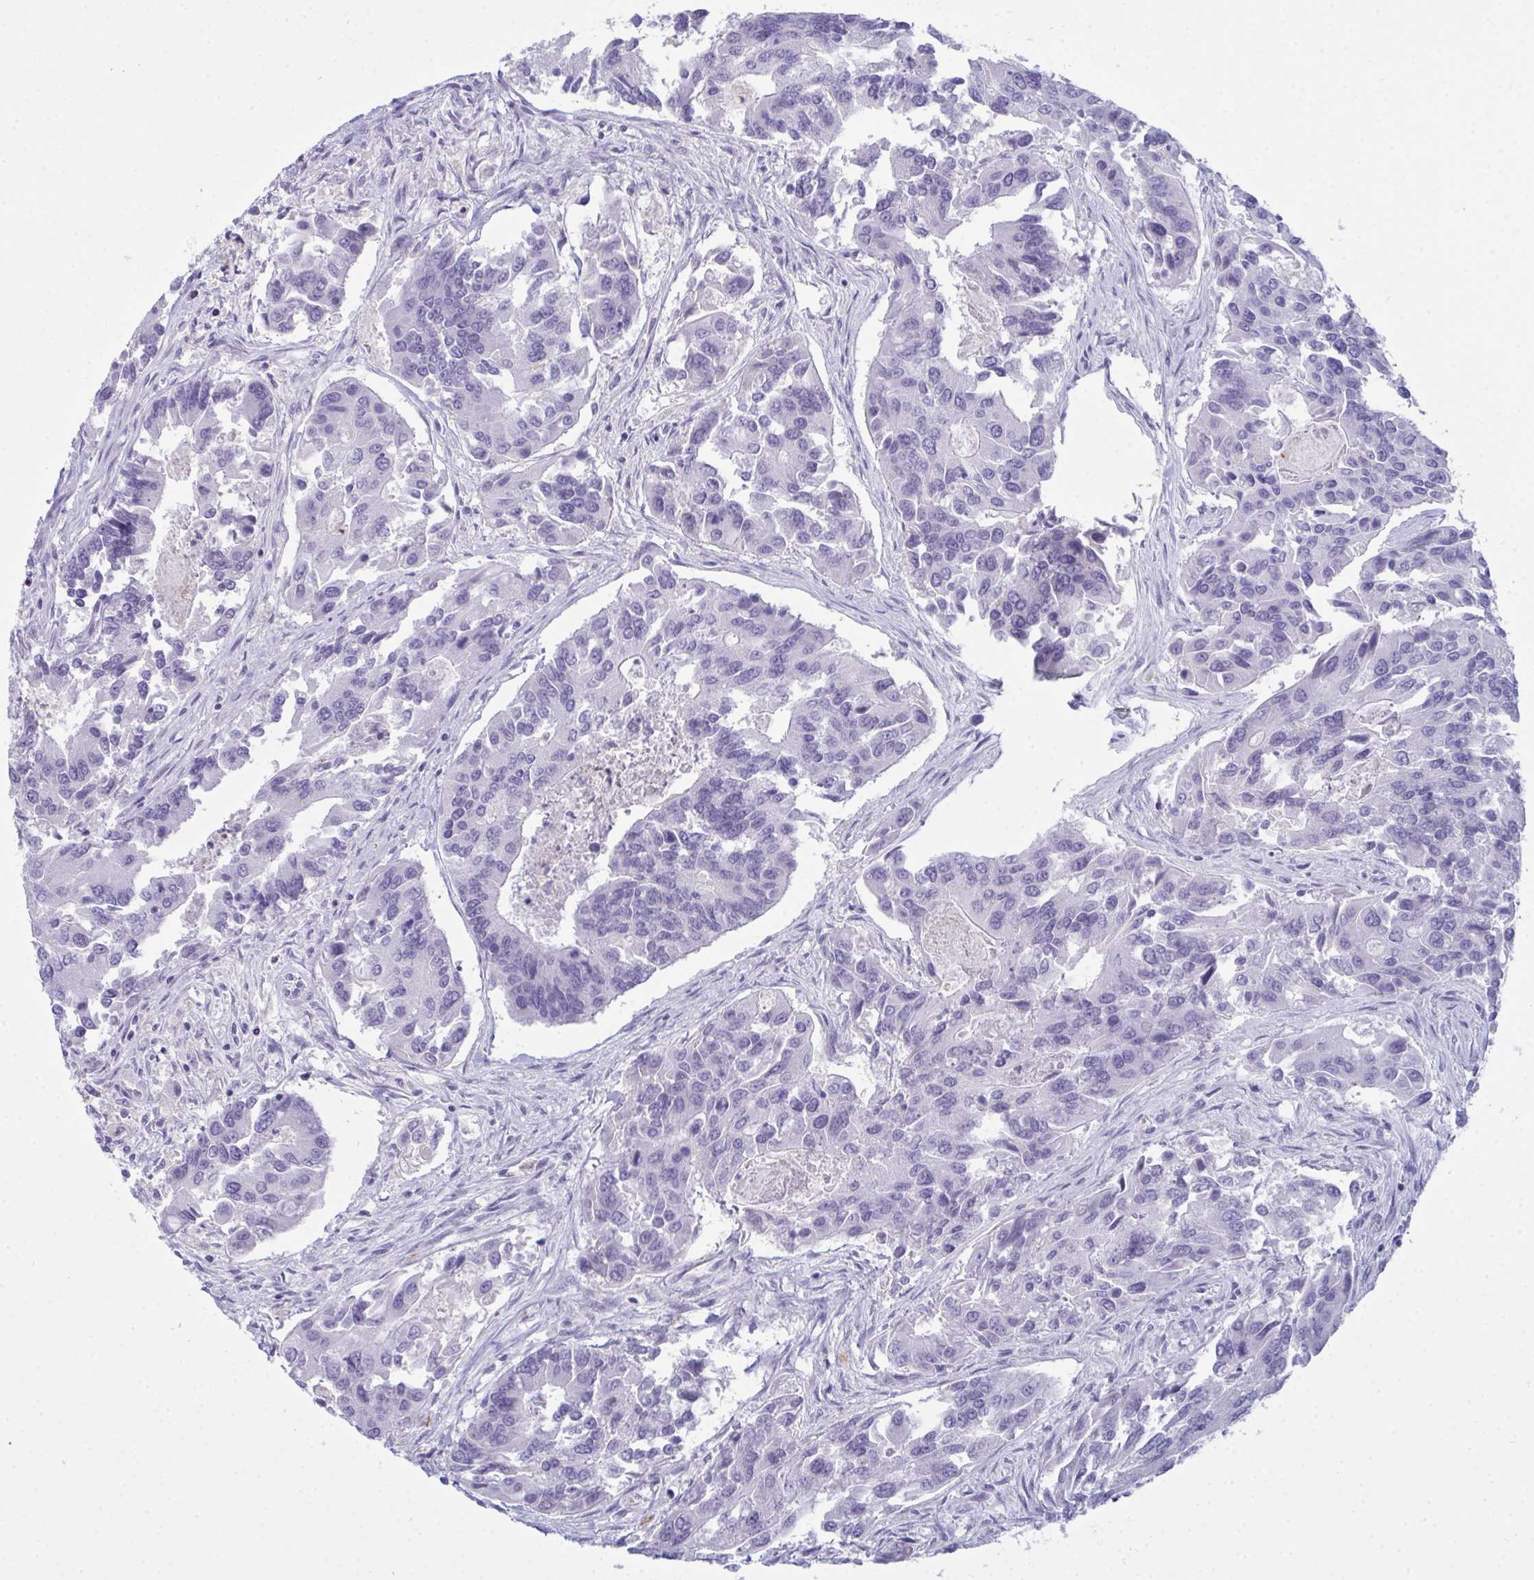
{"staining": {"intensity": "negative", "quantity": "none", "location": "none"}, "tissue": "colorectal cancer", "cell_type": "Tumor cells", "image_type": "cancer", "snomed": [{"axis": "morphology", "description": "Adenocarcinoma, NOS"}, {"axis": "topography", "description": "Colon"}], "caption": "This is a micrograph of immunohistochemistry staining of colorectal adenocarcinoma, which shows no positivity in tumor cells. (DAB (3,3'-diaminobenzidine) IHC with hematoxylin counter stain).", "gene": "SERPINB10", "patient": {"sex": "female", "age": 67}}